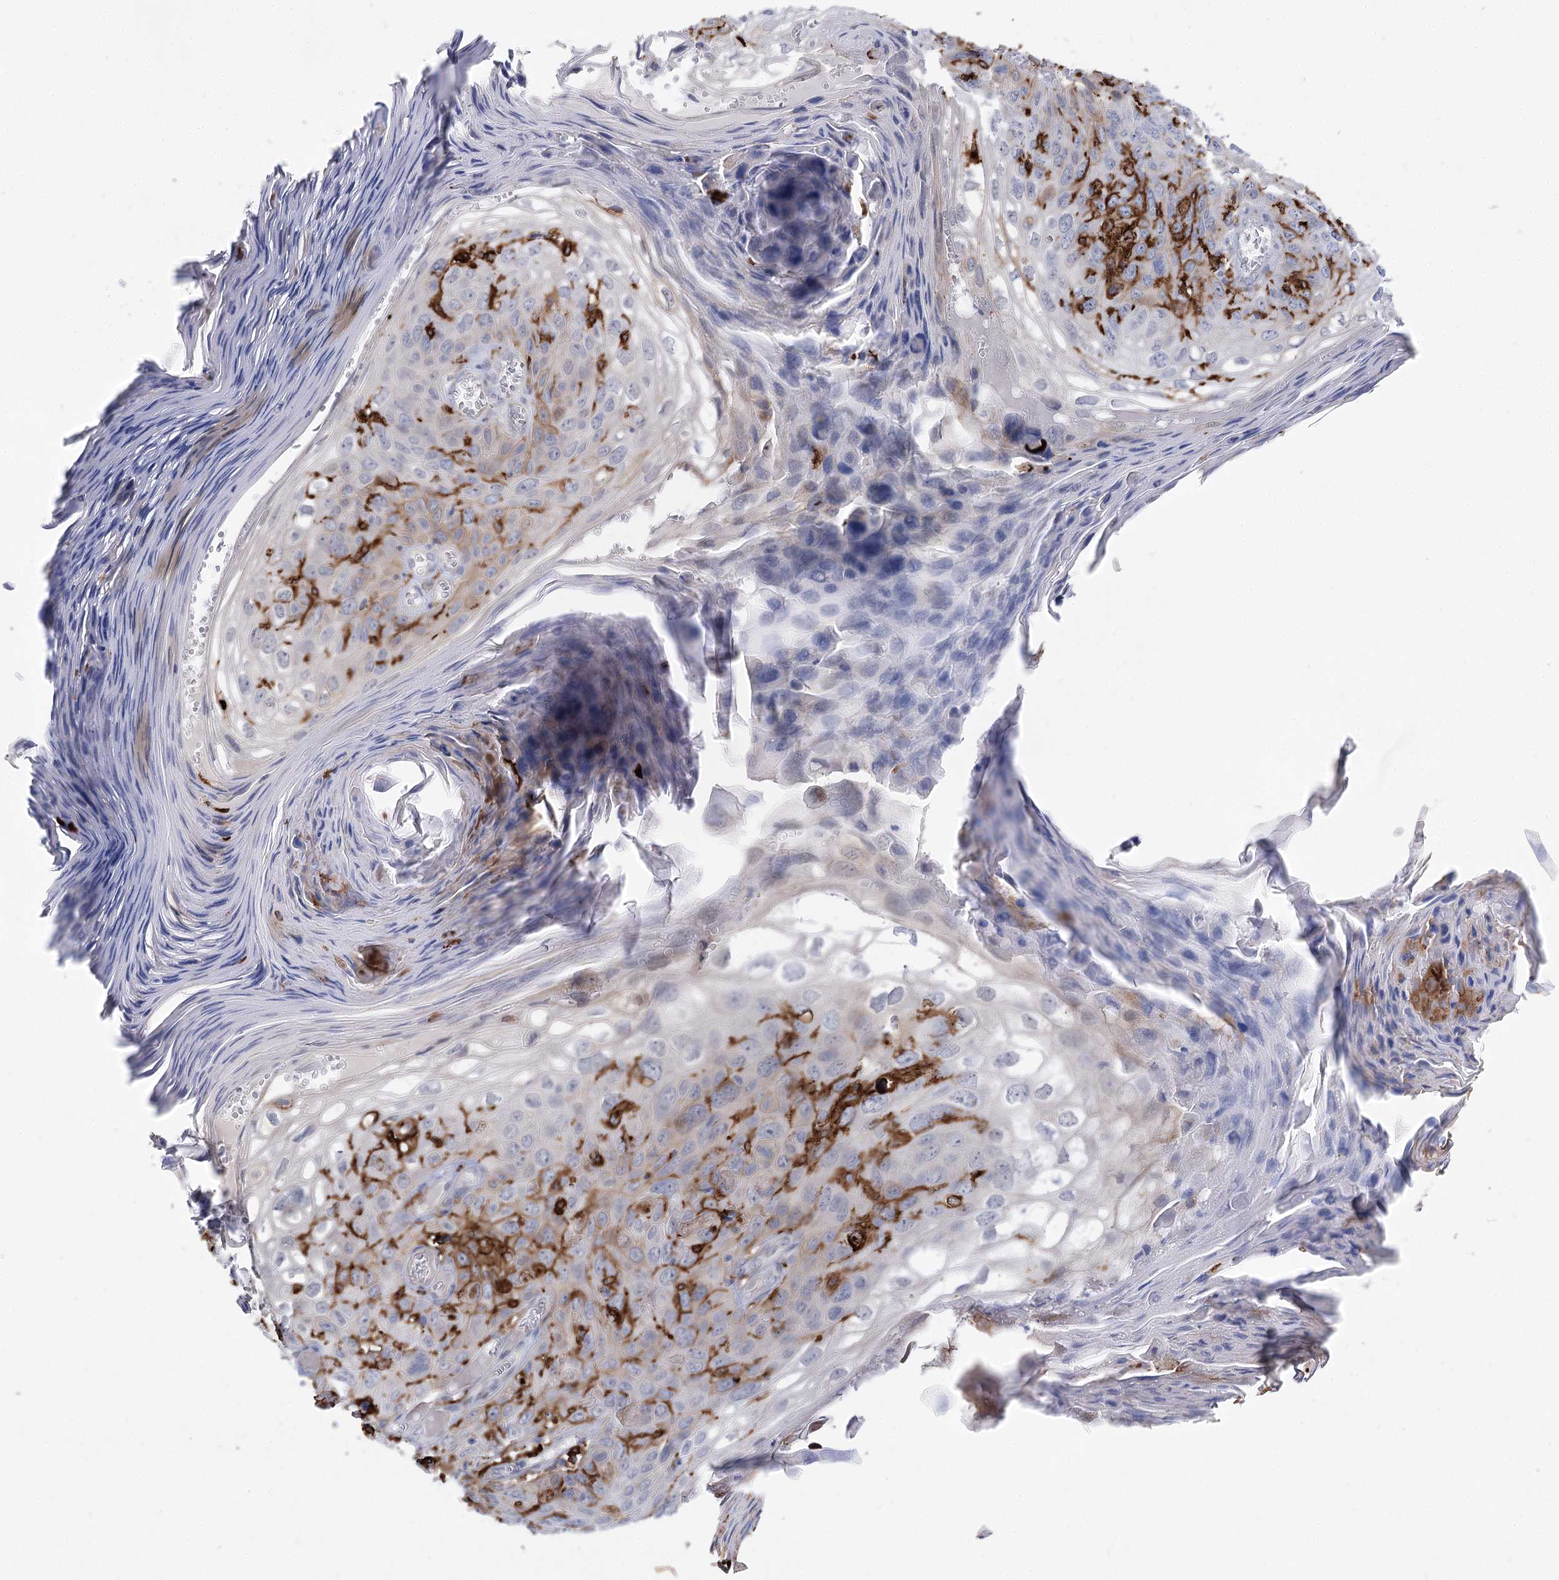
{"staining": {"intensity": "strong", "quantity": "25%-75%", "location": "cytoplasmic/membranous"}, "tissue": "skin cancer", "cell_type": "Tumor cells", "image_type": "cancer", "snomed": [{"axis": "morphology", "description": "Squamous cell carcinoma, NOS"}, {"axis": "topography", "description": "Skin"}], "caption": "A photomicrograph of human squamous cell carcinoma (skin) stained for a protein demonstrates strong cytoplasmic/membranous brown staining in tumor cells. Using DAB (3,3'-diaminobenzidine) (brown) and hematoxylin (blue) stains, captured at high magnification using brightfield microscopy.", "gene": "PIWIL4", "patient": {"sex": "female", "age": 90}}